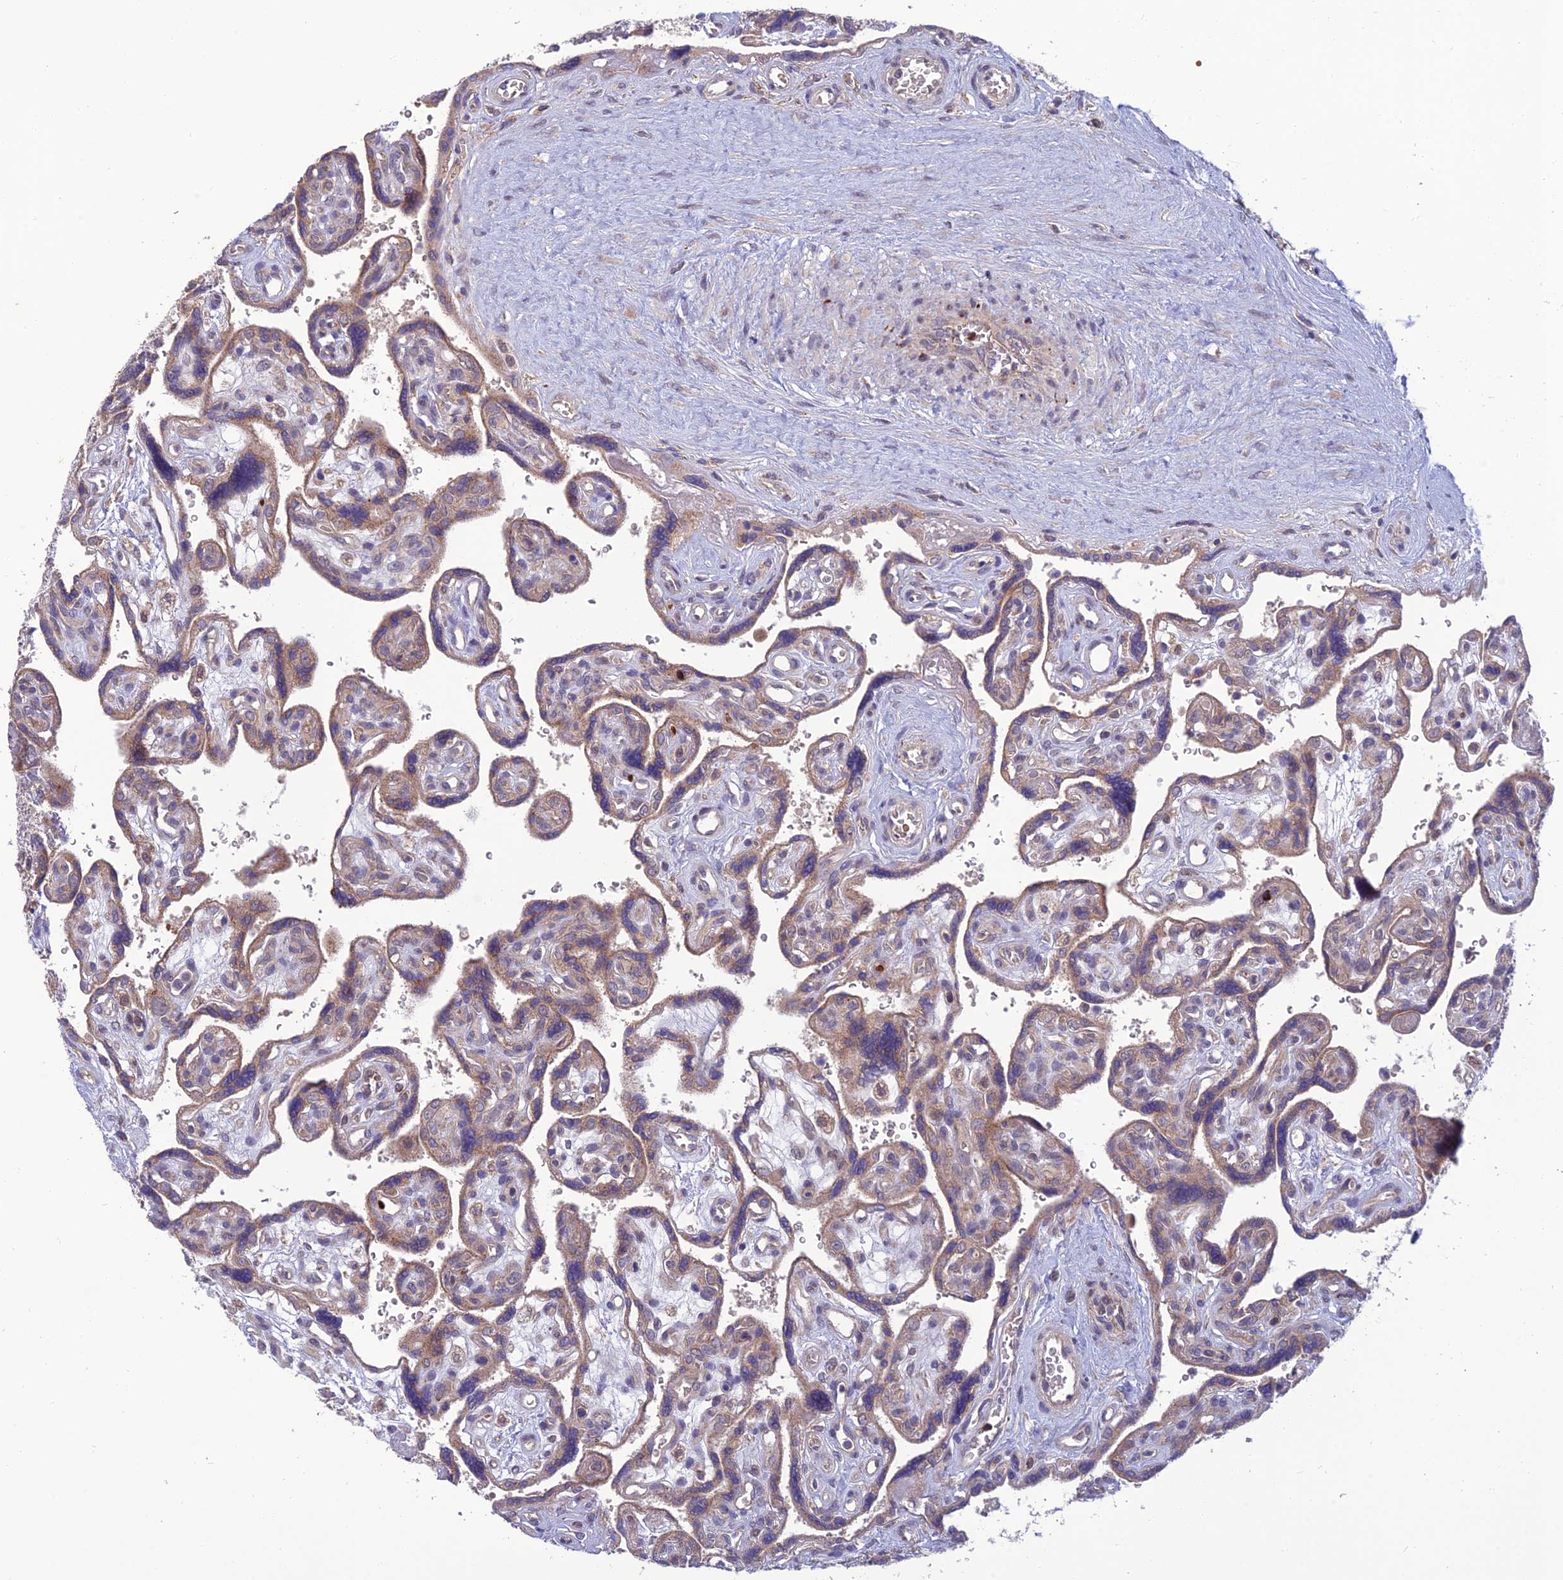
{"staining": {"intensity": "weak", "quantity": ">75%", "location": "cytoplasmic/membranous"}, "tissue": "placenta", "cell_type": "Trophoblastic cells", "image_type": "normal", "snomed": [{"axis": "morphology", "description": "Normal tissue, NOS"}, {"axis": "topography", "description": "Placenta"}], "caption": "IHC histopathology image of normal placenta: placenta stained using immunohistochemistry (IHC) exhibits low levels of weak protein expression localized specifically in the cytoplasmic/membranous of trophoblastic cells, appearing as a cytoplasmic/membranous brown color.", "gene": "GIPC1", "patient": {"sex": "female", "age": 39}}